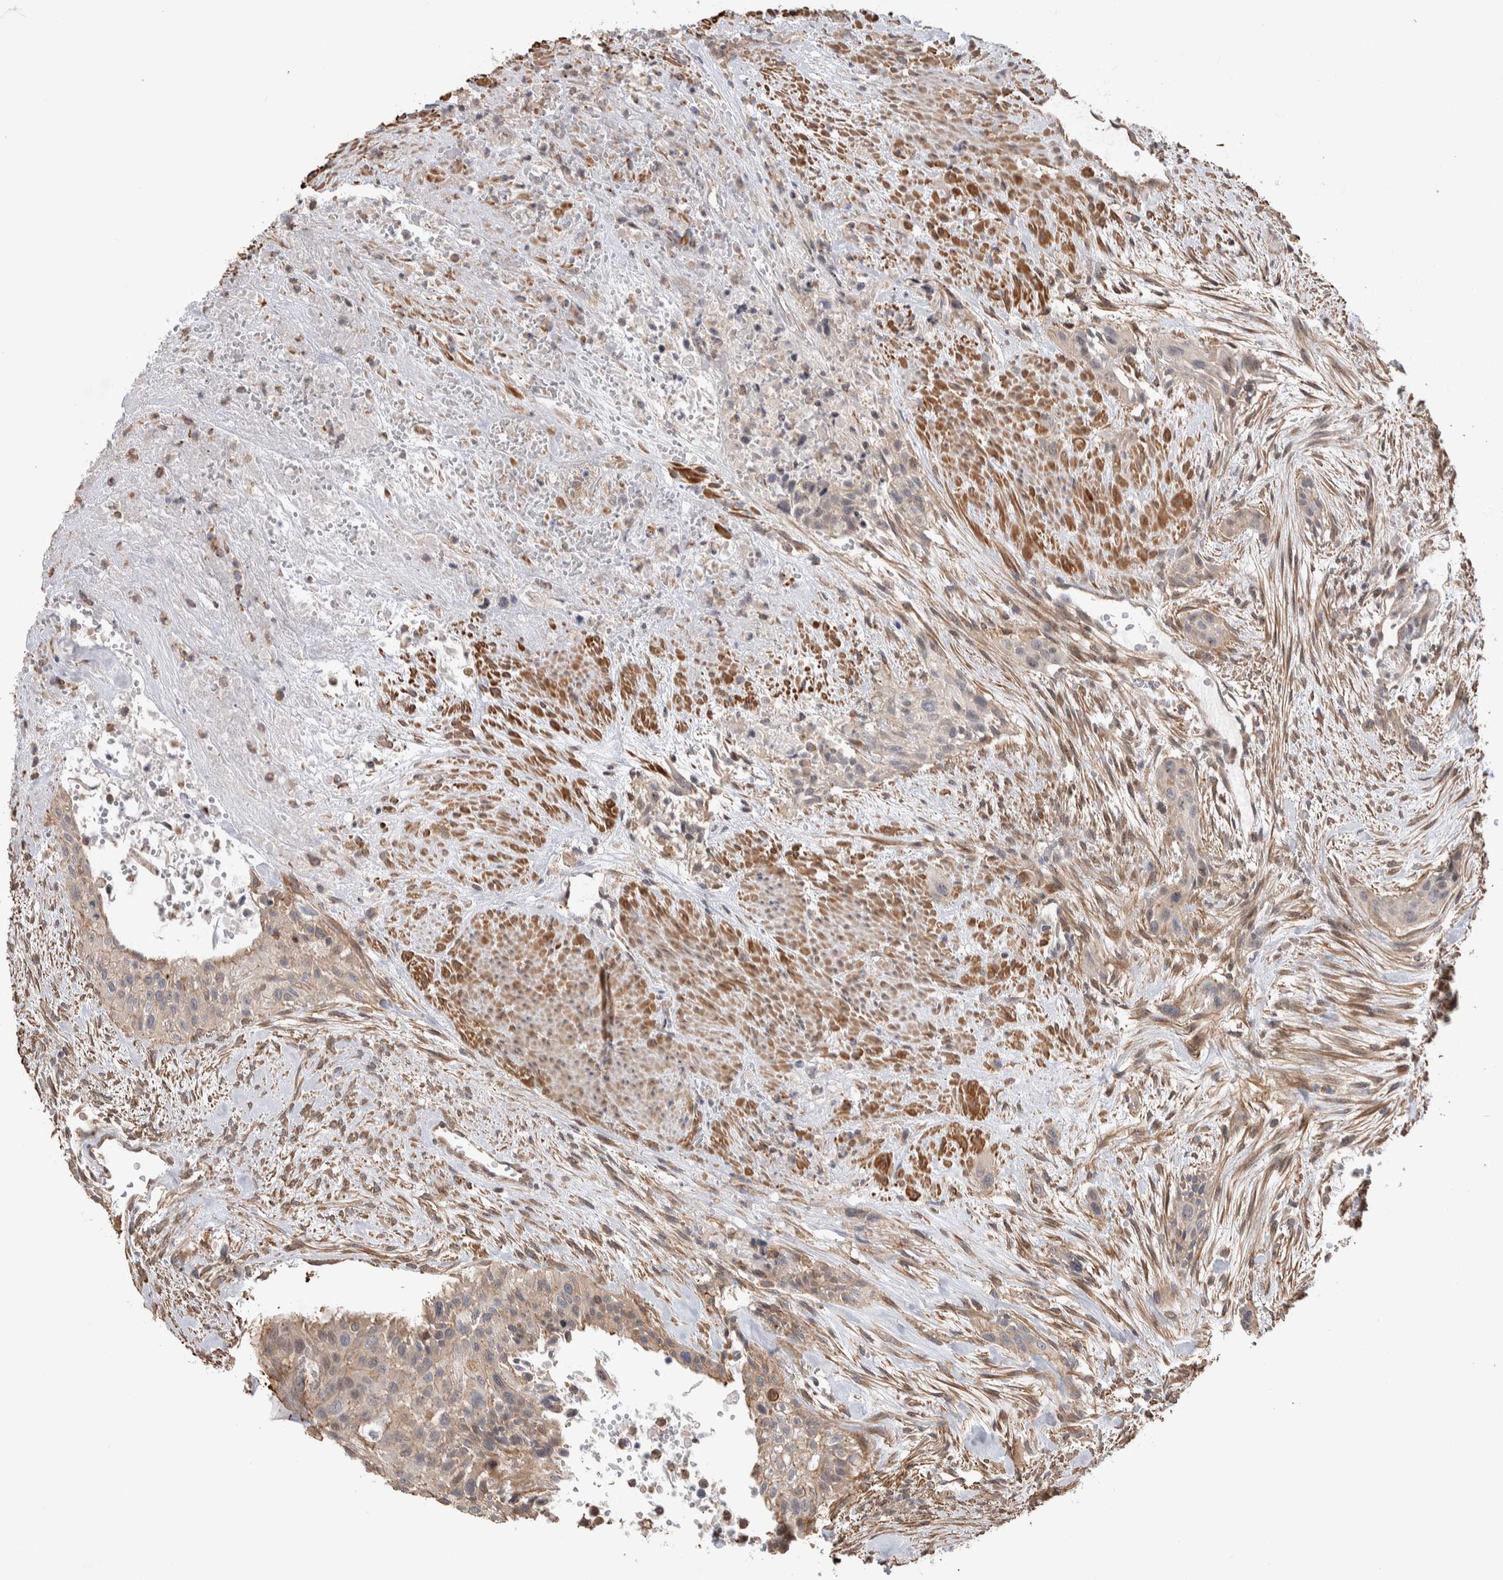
{"staining": {"intensity": "negative", "quantity": "none", "location": "none"}, "tissue": "urothelial cancer", "cell_type": "Tumor cells", "image_type": "cancer", "snomed": [{"axis": "morphology", "description": "Urothelial carcinoma, High grade"}, {"axis": "topography", "description": "Urinary bladder"}], "caption": "An image of urothelial carcinoma (high-grade) stained for a protein shows no brown staining in tumor cells. (DAB immunohistochemistry visualized using brightfield microscopy, high magnification).", "gene": "ZNF704", "patient": {"sex": "male", "age": 35}}